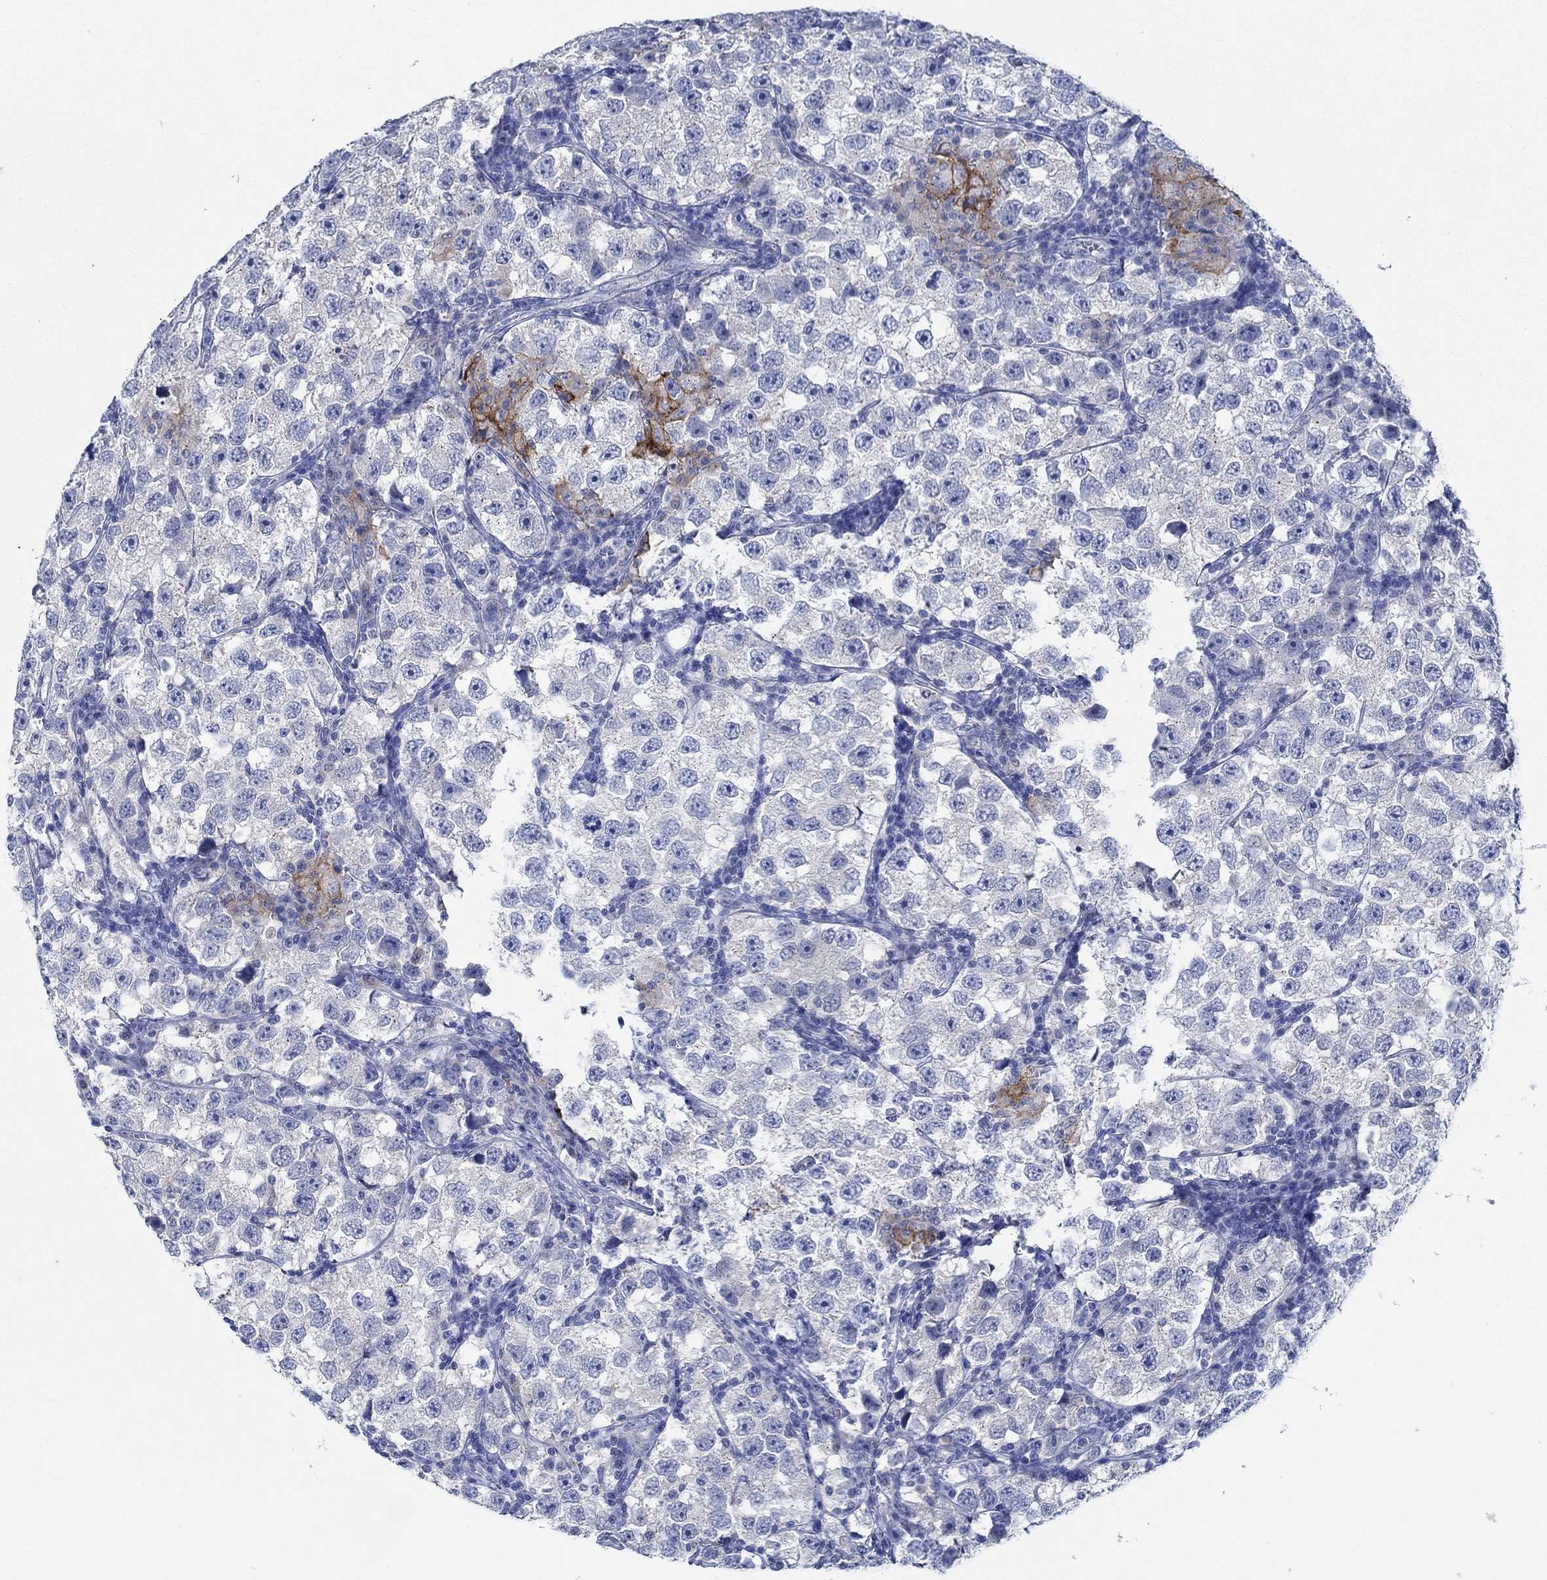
{"staining": {"intensity": "negative", "quantity": "none", "location": "none"}, "tissue": "testis cancer", "cell_type": "Tumor cells", "image_type": "cancer", "snomed": [{"axis": "morphology", "description": "Seminoma, NOS"}, {"axis": "topography", "description": "Testis"}], "caption": "The immunohistochemistry histopathology image has no significant staining in tumor cells of testis seminoma tissue.", "gene": "CPM", "patient": {"sex": "male", "age": 26}}